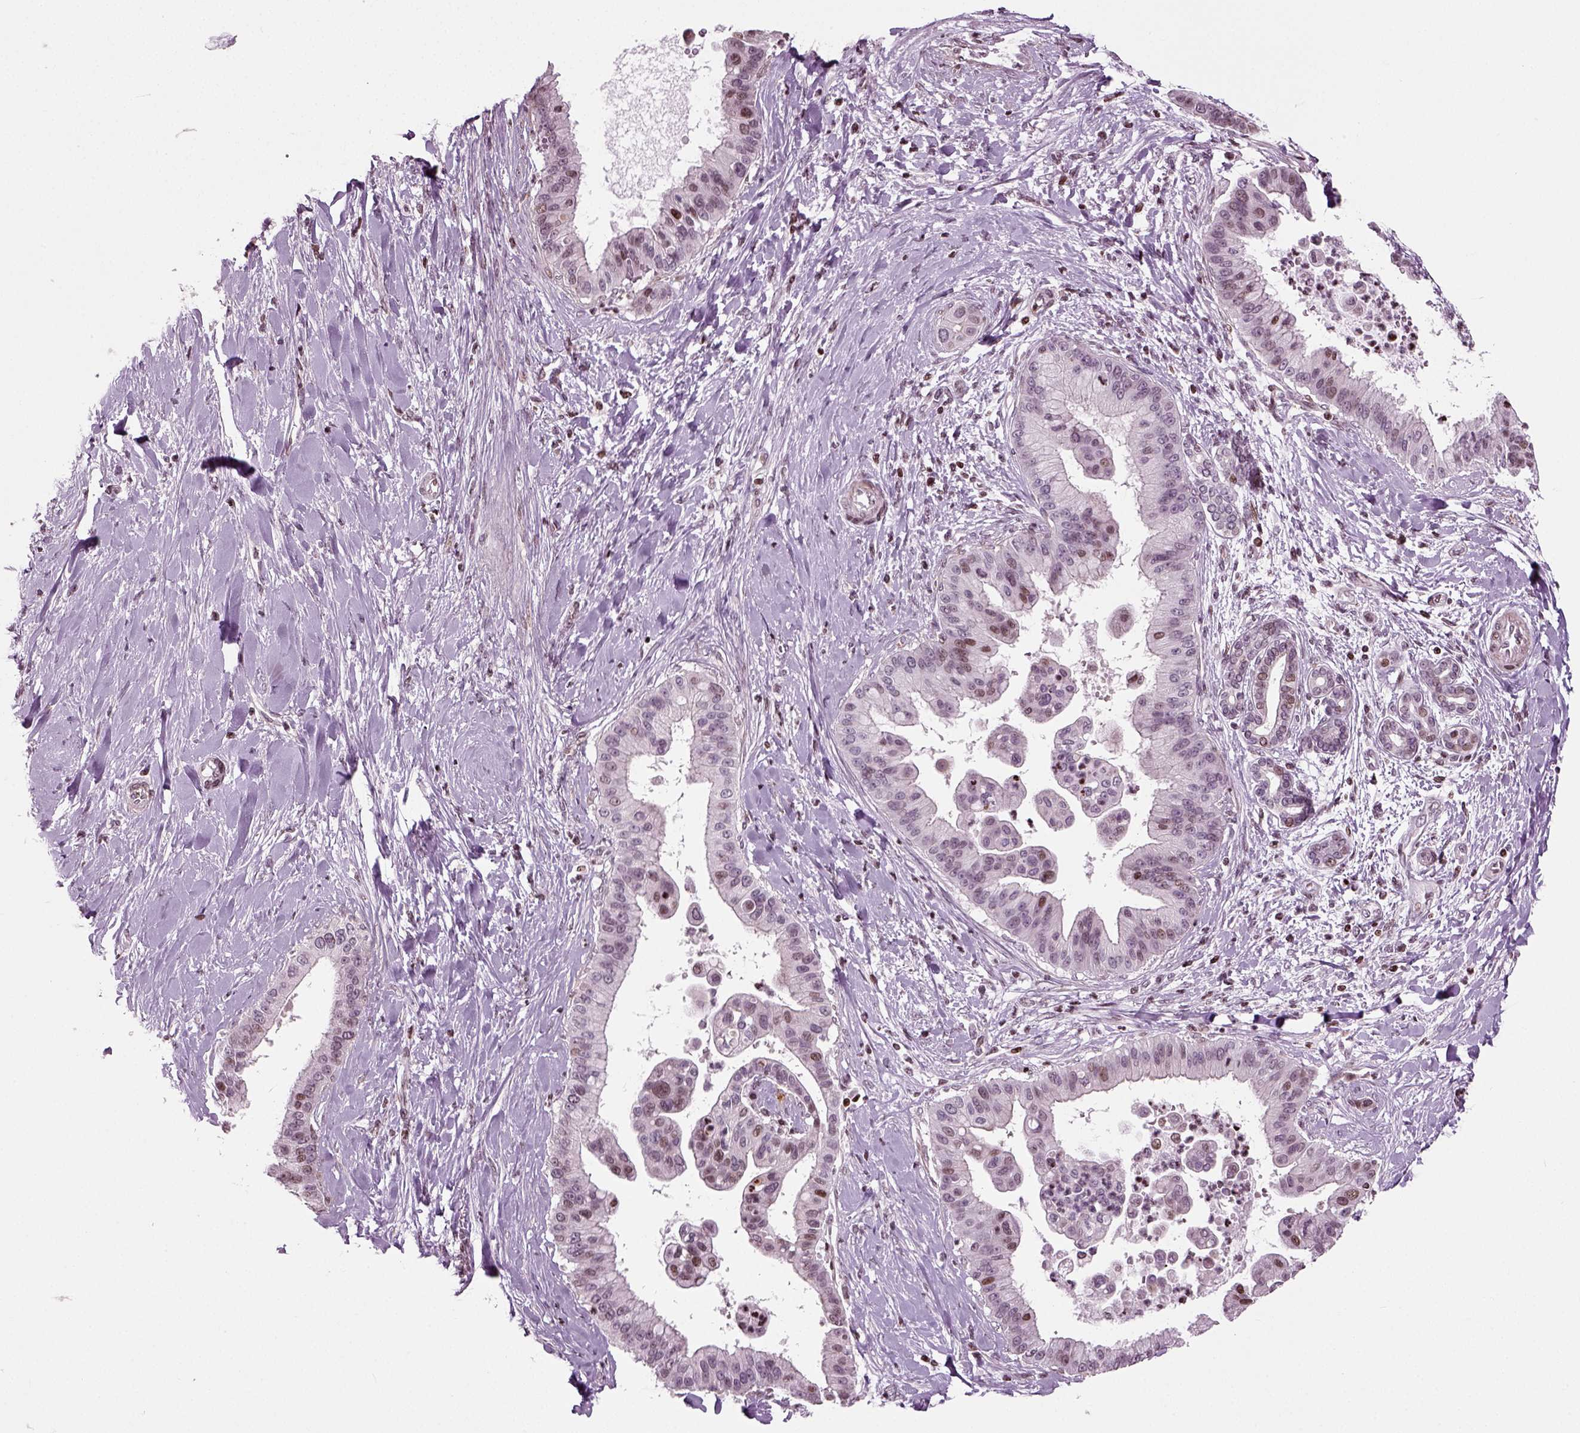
{"staining": {"intensity": "moderate", "quantity": "<25%", "location": "nuclear"}, "tissue": "liver cancer", "cell_type": "Tumor cells", "image_type": "cancer", "snomed": [{"axis": "morphology", "description": "Cholangiocarcinoma"}, {"axis": "topography", "description": "Liver"}], "caption": "A photomicrograph showing moderate nuclear staining in approximately <25% of tumor cells in liver cancer, as visualized by brown immunohistochemical staining.", "gene": "HEYL", "patient": {"sex": "female", "age": 54}}